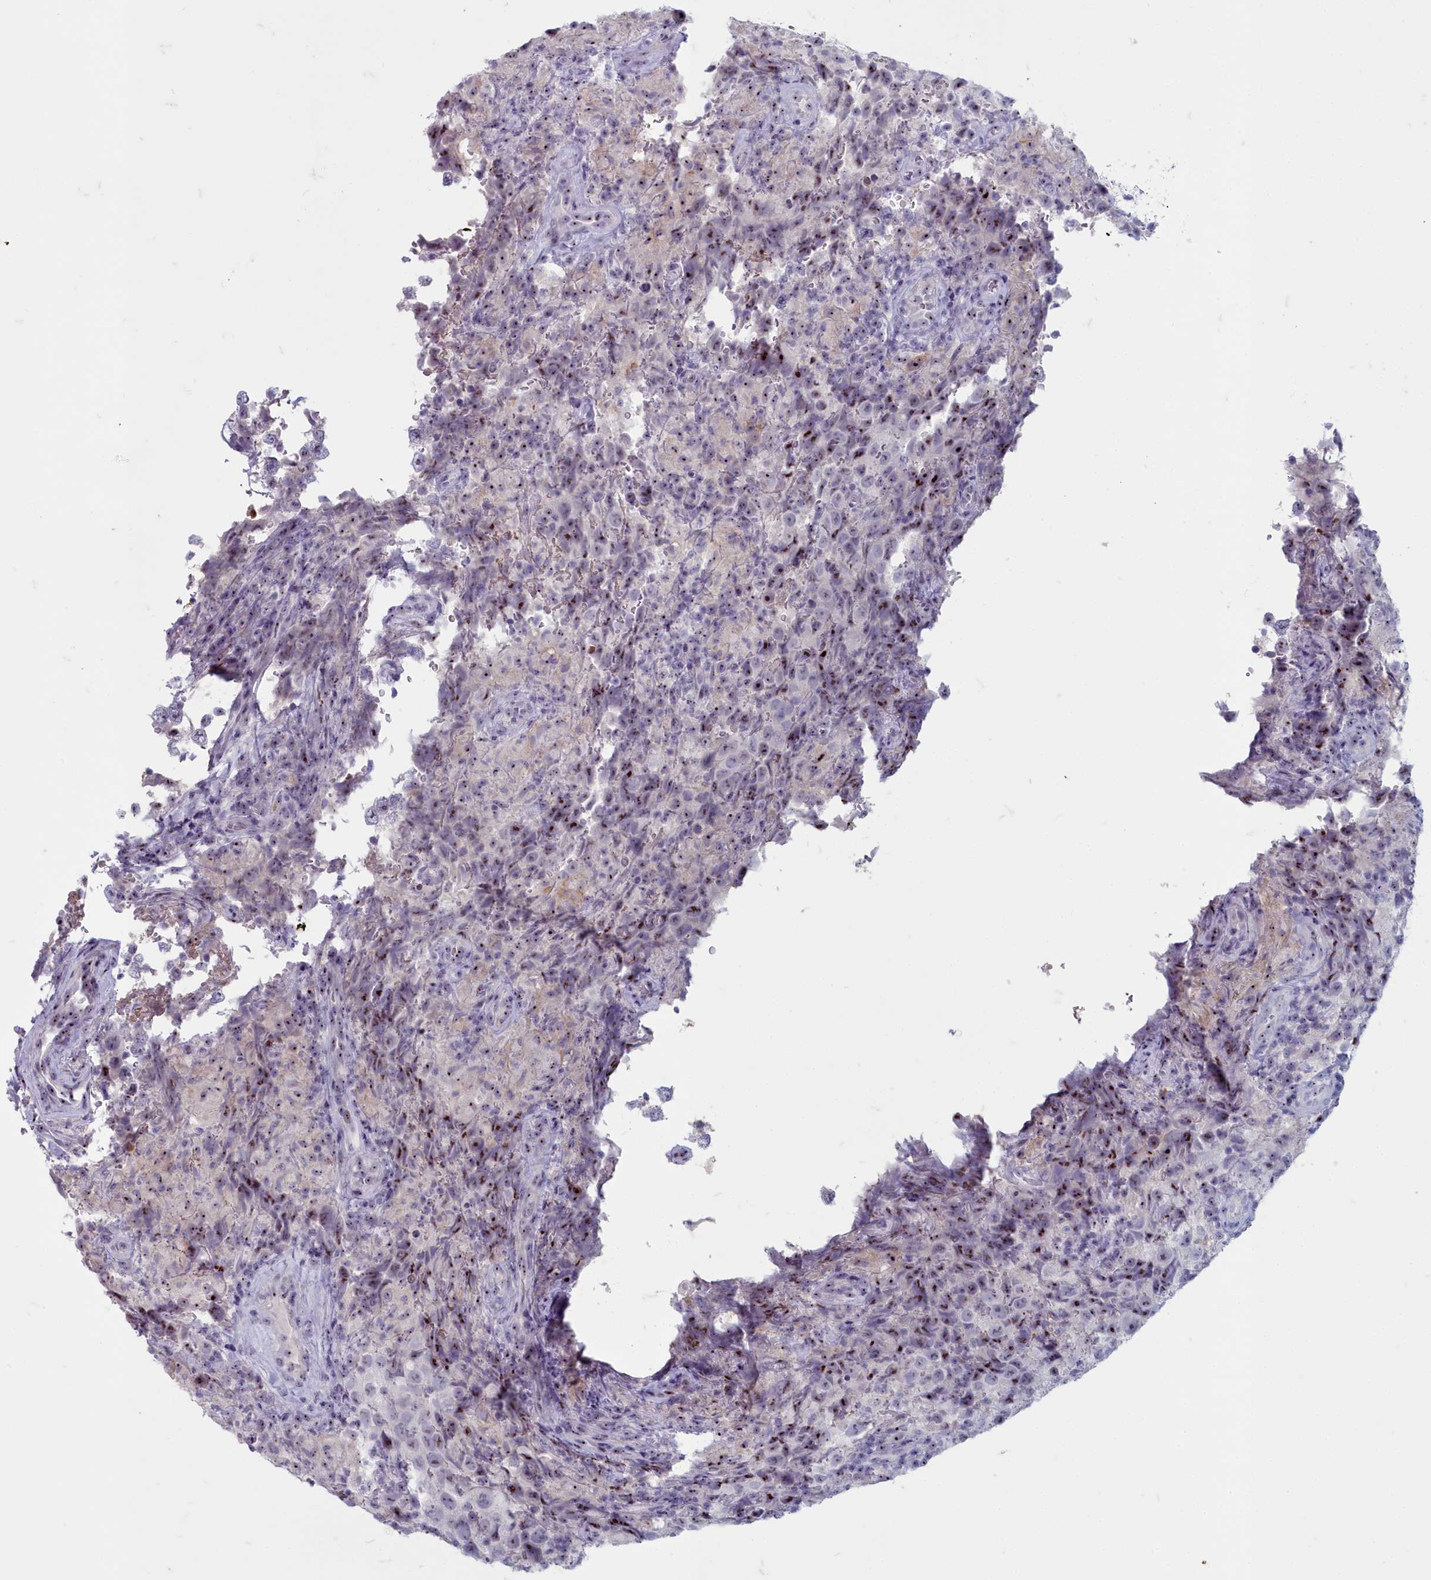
{"staining": {"intensity": "moderate", "quantity": "25%-75%", "location": "nuclear"}, "tissue": "testis cancer", "cell_type": "Tumor cells", "image_type": "cancer", "snomed": [{"axis": "morphology", "description": "Seminoma, NOS"}, {"axis": "morphology", "description": "Carcinoma, Embryonal, NOS"}, {"axis": "topography", "description": "Testis"}], "caption": "Protein staining by IHC shows moderate nuclear positivity in approximately 25%-75% of tumor cells in testis cancer (seminoma).", "gene": "INSYN2A", "patient": {"sex": "male", "age": 41}}